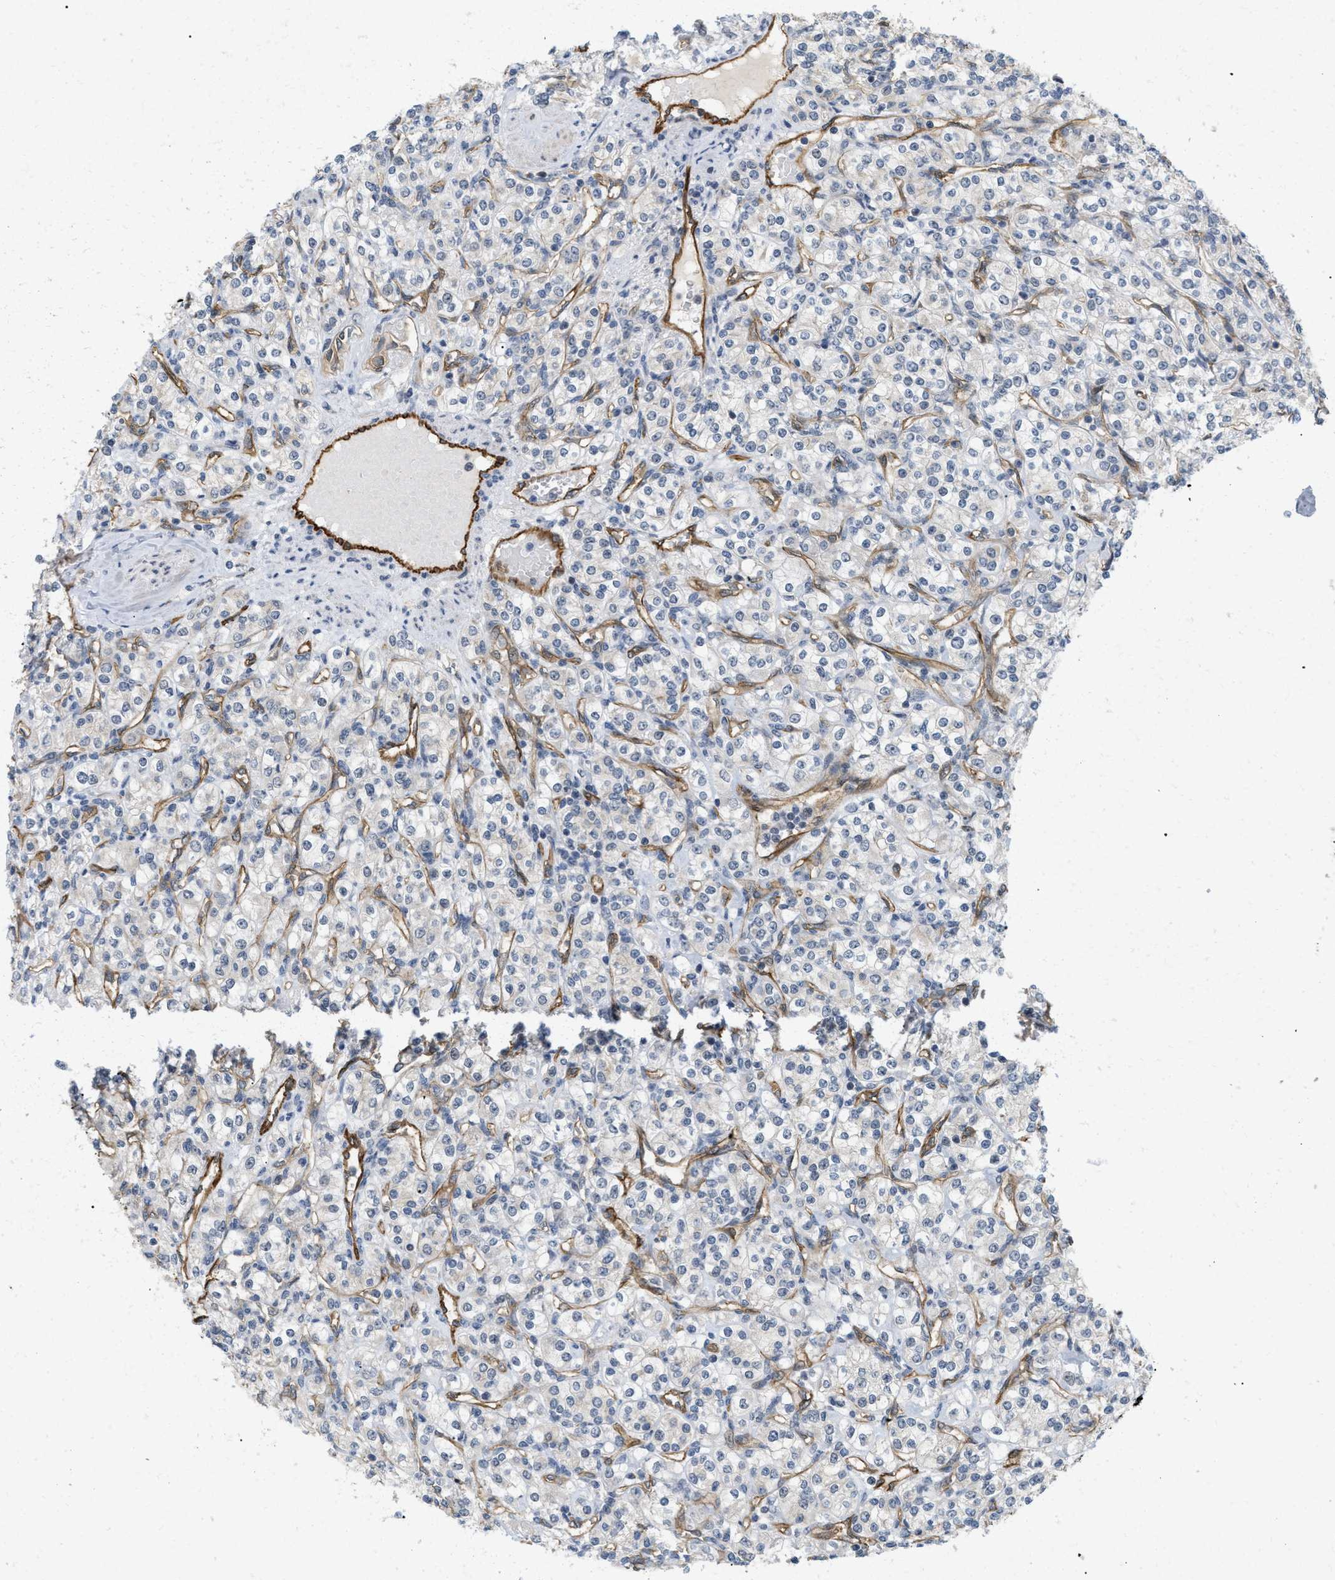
{"staining": {"intensity": "weak", "quantity": "<25%", "location": "cytoplasmic/membranous"}, "tissue": "renal cancer", "cell_type": "Tumor cells", "image_type": "cancer", "snomed": [{"axis": "morphology", "description": "Adenocarcinoma, NOS"}, {"axis": "topography", "description": "Kidney"}], "caption": "Immunohistochemistry photomicrograph of renal cancer stained for a protein (brown), which reveals no staining in tumor cells.", "gene": "PALMD", "patient": {"sex": "male", "age": 77}}